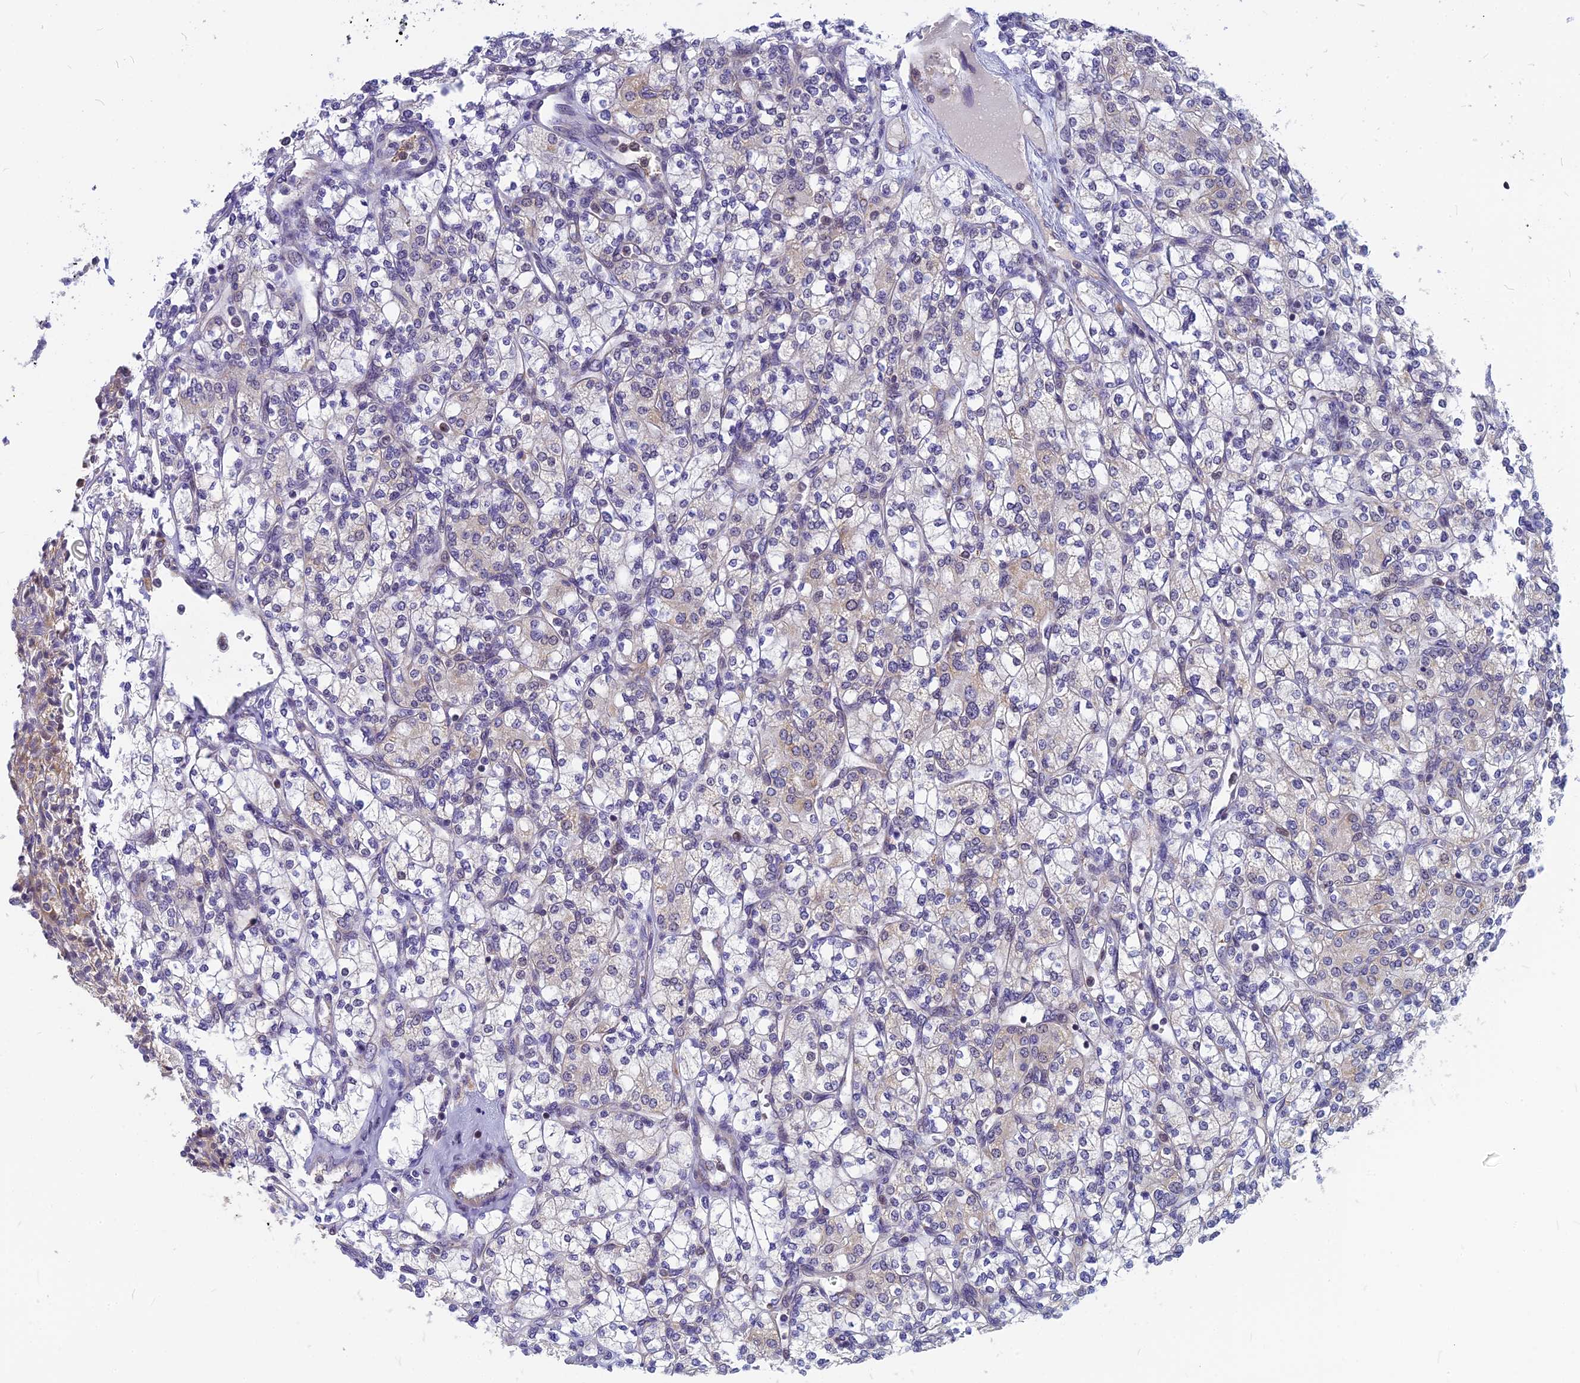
{"staining": {"intensity": "weak", "quantity": "<25%", "location": "cytoplasmic/membranous"}, "tissue": "renal cancer", "cell_type": "Tumor cells", "image_type": "cancer", "snomed": [{"axis": "morphology", "description": "Adenocarcinoma, NOS"}, {"axis": "topography", "description": "Kidney"}], "caption": "Tumor cells are negative for protein expression in human renal adenocarcinoma.", "gene": "CMC1", "patient": {"sex": "male", "age": 77}}